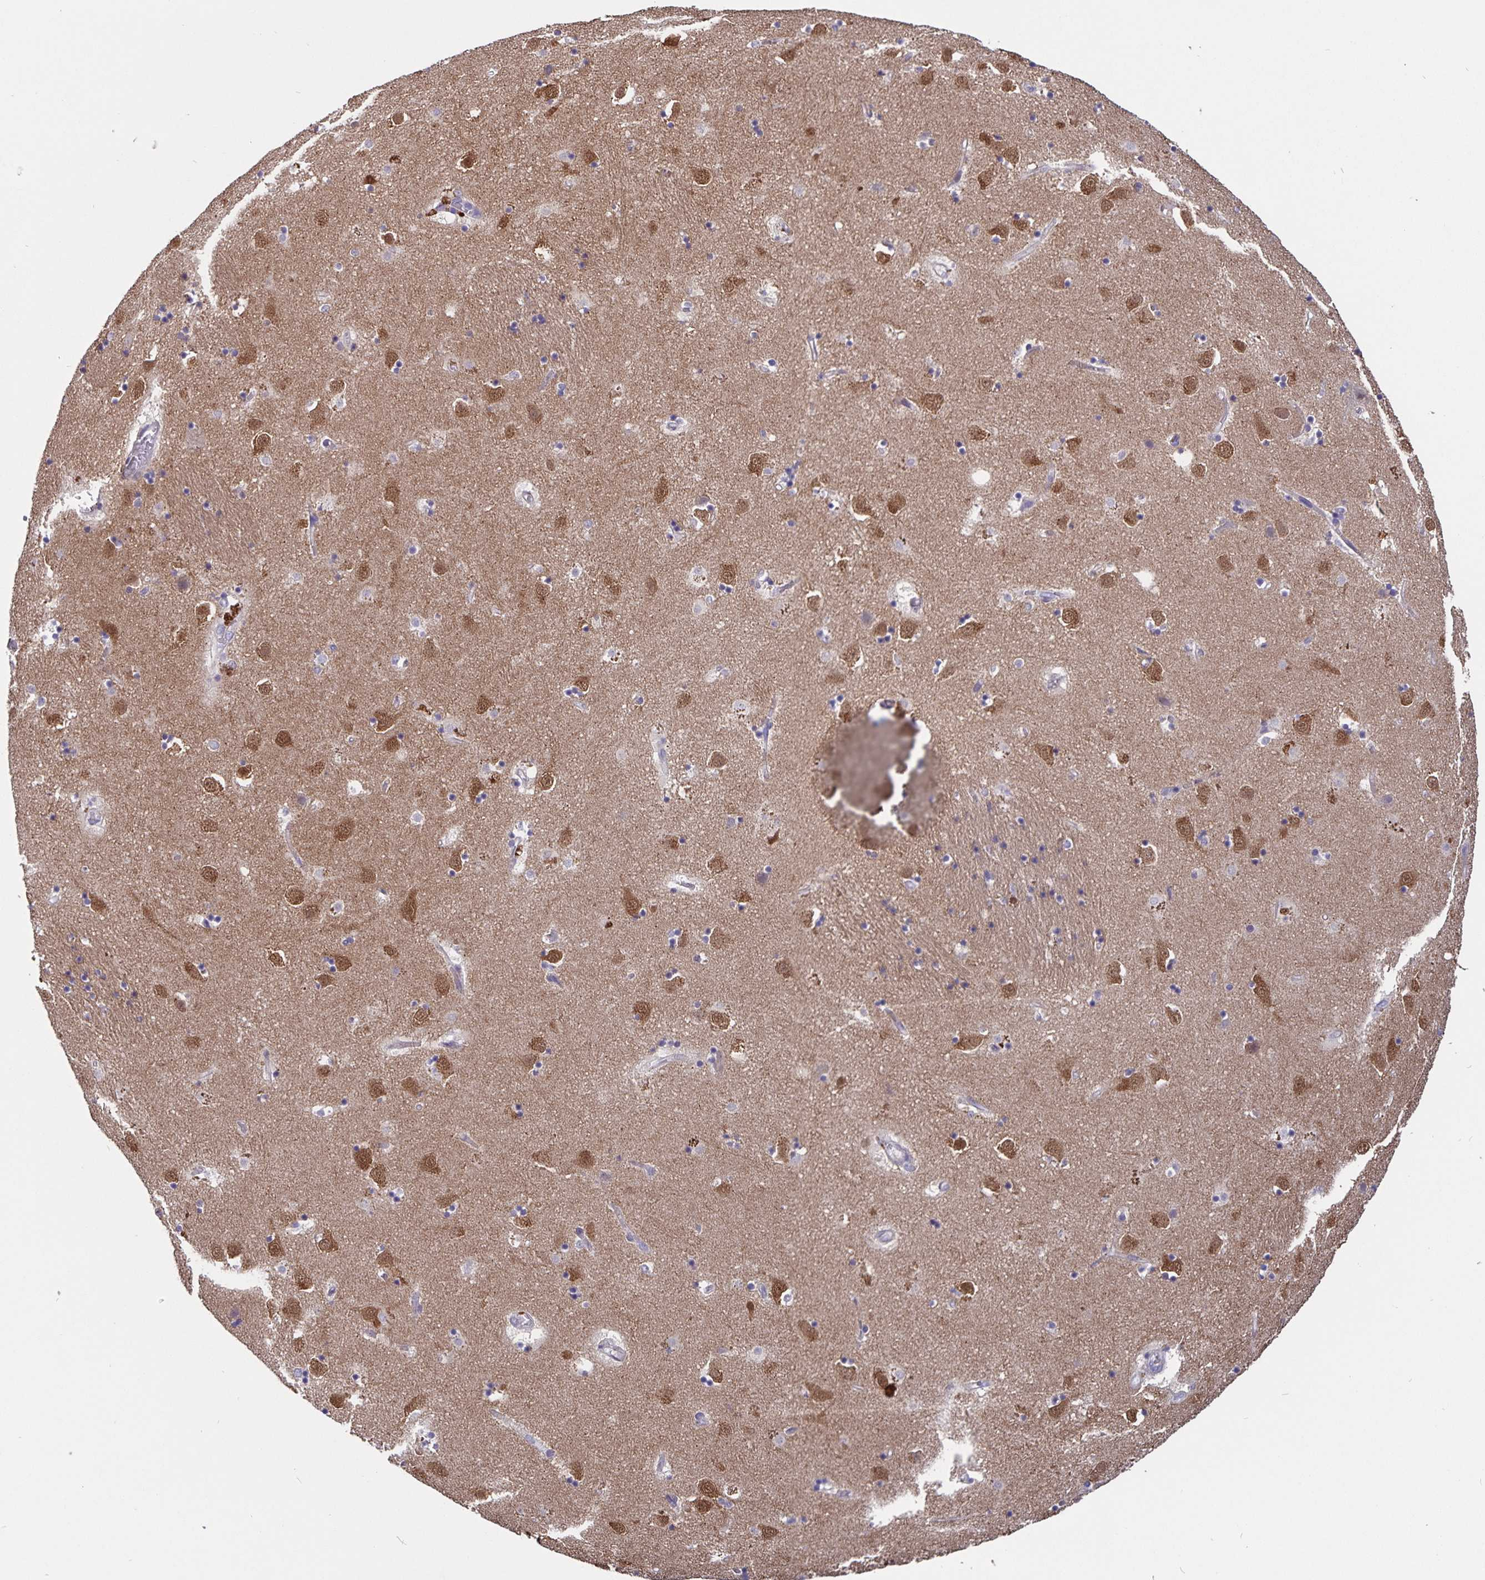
{"staining": {"intensity": "weak", "quantity": "<25%", "location": "cytoplasmic/membranous"}, "tissue": "caudate", "cell_type": "Glial cells", "image_type": "normal", "snomed": [{"axis": "morphology", "description": "Normal tissue, NOS"}, {"axis": "topography", "description": "Lateral ventricle wall"}], "caption": "DAB immunohistochemical staining of unremarkable human caudate reveals no significant positivity in glial cells. Brightfield microscopy of immunohistochemistry stained with DAB (brown) and hematoxylin (blue), captured at high magnification.", "gene": "FBXL16", "patient": {"sex": "male", "age": 58}}